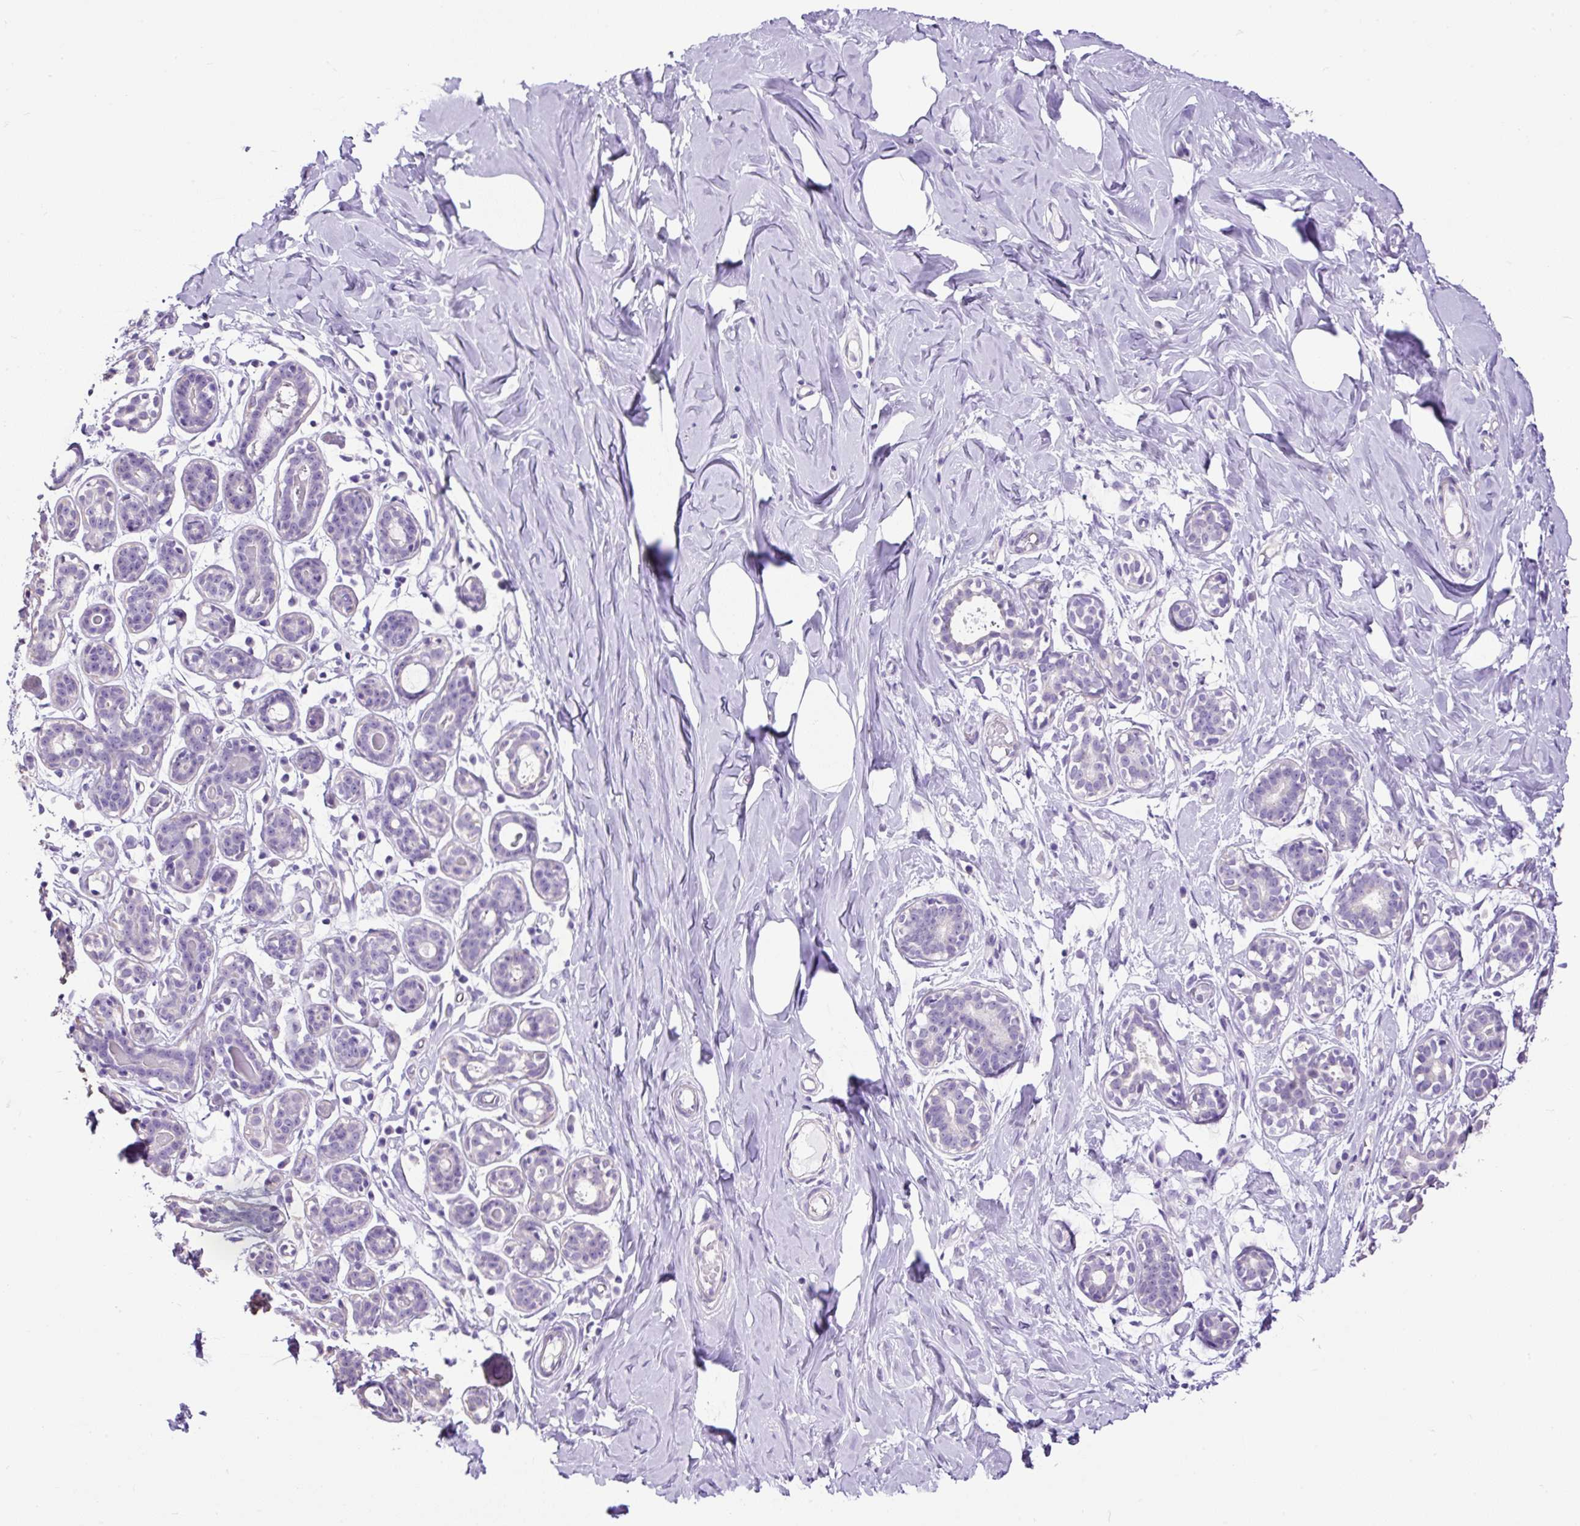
{"staining": {"intensity": "negative", "quantity": "none", "location": "none"}, "tissue": "breast", "cell_type": "Adipocytes", "image_type": "normal", "snomed": [{"axis": "morphology", "description": "Normal tissue, NOS"}, {"axis": "topography", "description": "Breast"}], "caption": "The IHC micrograph has no significant positivity in adipocytes of breast.", "gene": "PDIA2", "patient": {"sex": "female", "age": 27}}